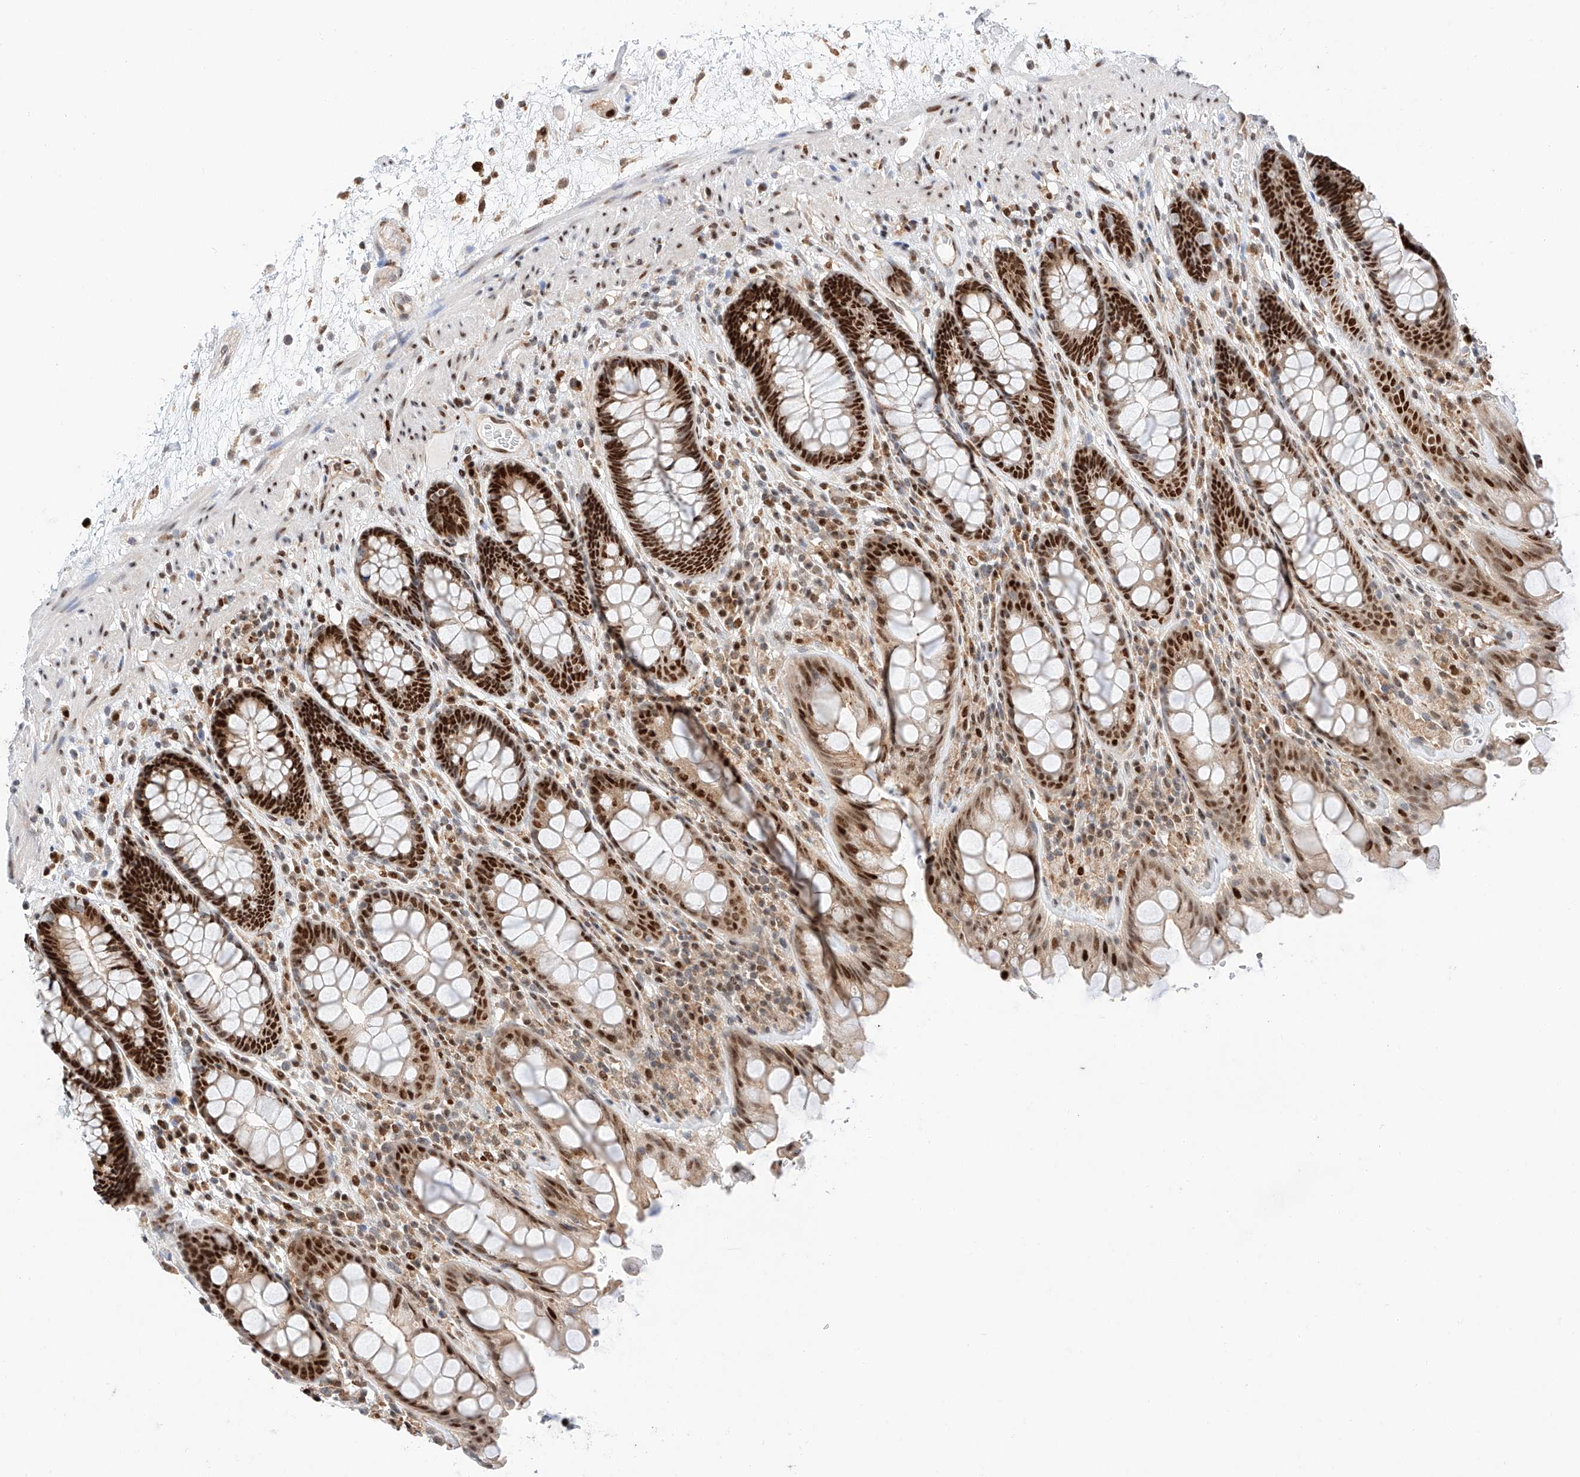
{"staining": {"intensity": "strong", "quantity": ">75%", "location": "nuclear"}, "tissue": "rectum", "cell_type": "Glandular cells", "image_type": "normal", "snomed": [{"axis": "morphology", "description": "Normal tissue, NOS"}, {"axis": "topography", "description": "Rectum"}], "caption": "Immunohistochemical staining of benign rectum displays >75% levels of strong nuclear protein expression in approximately >75% of glandular cells. (Stains: DAB (3,3'-diaminobenzidine) in brown, nuclei in blue, Microscopy: brightfield microscopy at high magnification).", "gene": "HDAC9", "patient": {"sex": "male", "age": 64}}